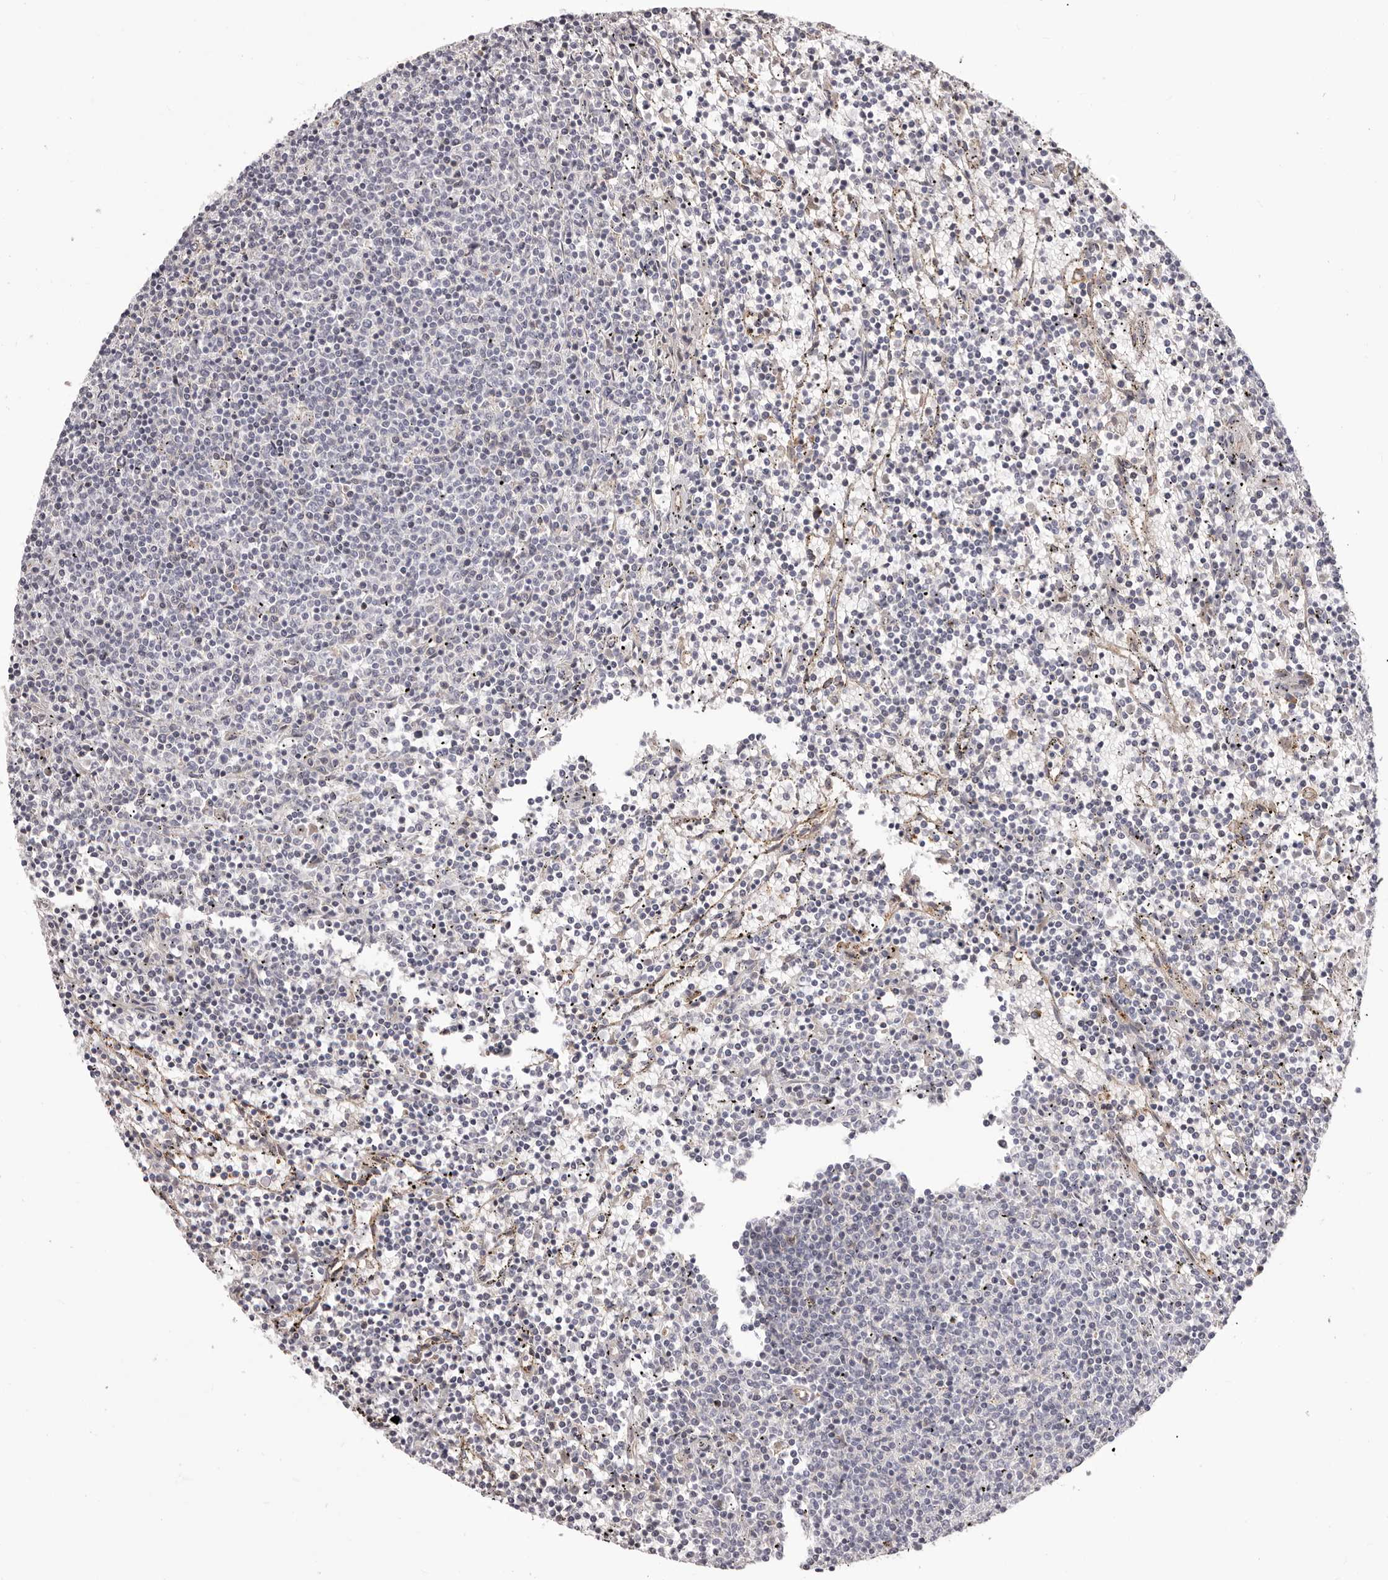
{"staining": {"intensity": "negative", "quantity": "none", "location": "none"}, "tissue": "lymphoma", "cell_type": "Tumor cells", "image_type": "cancer", "snomed": [{"axis": "morphology", "description": "Malignant lymphoma, non-Hodgkin's type, Low grade"}, {"axis": "topography", "description": "Spleen"}], "caption": "Micrograph shows no significant protein staining in tumor cells of malignant lymphoma, non-Hodgkin's type (low-grade).", "gene": "OTUD3", "patient": {"sex": "female", "age": 50}}